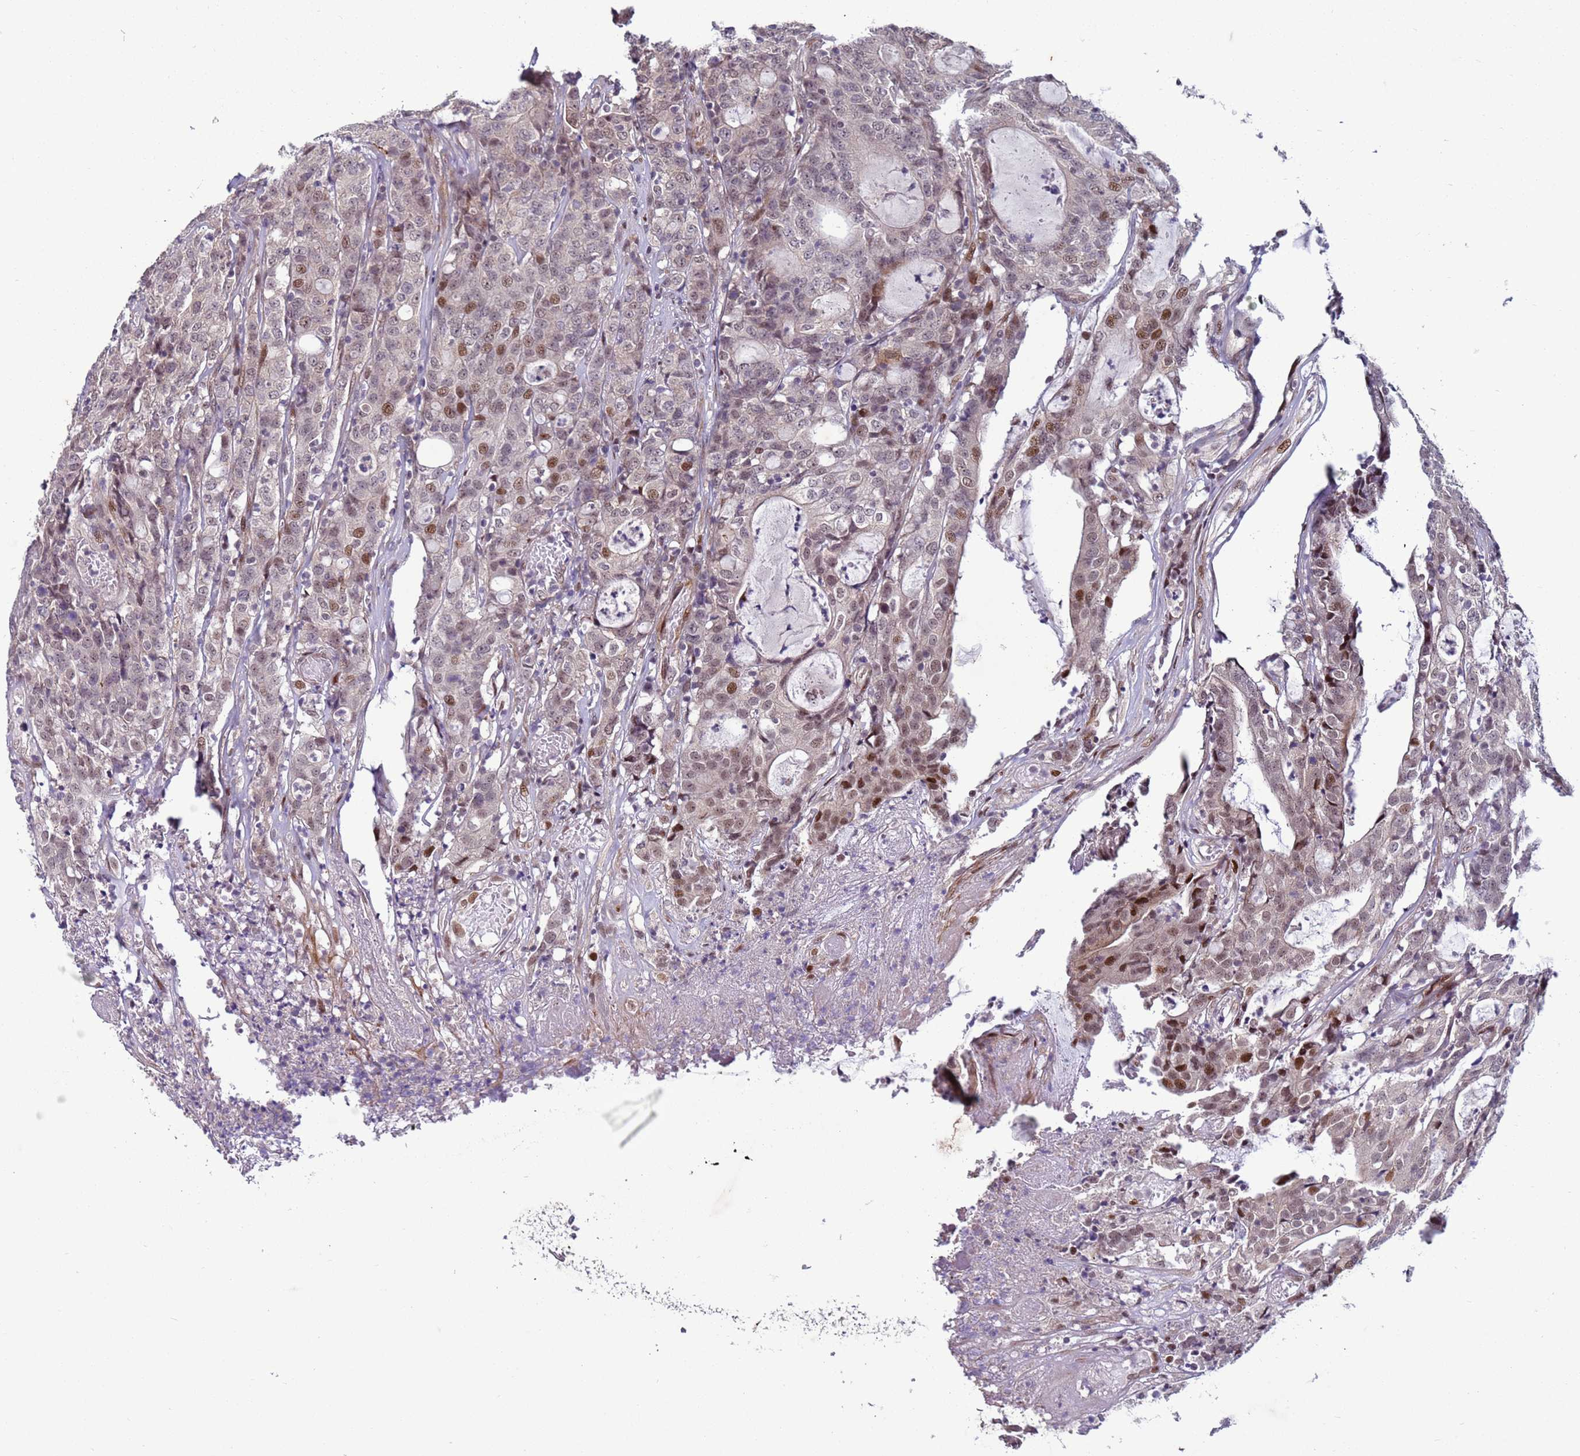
{"staining": {"intensity": "moderate", "quantity": "<25%", "location": "nuclear"}, "tissue": "colorectal cancer", "cell_type": "Tumor cells", "image_type": "cancer", "snomed": [{"axis": "morphology", "description": "Adenocarcinoma, NOS"}, {"axis": "topography", "description": "Colon"}], "caption": "Adenocarcinoma (colorectal) was stained to show a protein in brown. There is low levels of moderate nuclear expression in about <25% of tumor cells.", "gene": "SHC3", "patient": {"sex": "male", "age": 83}}